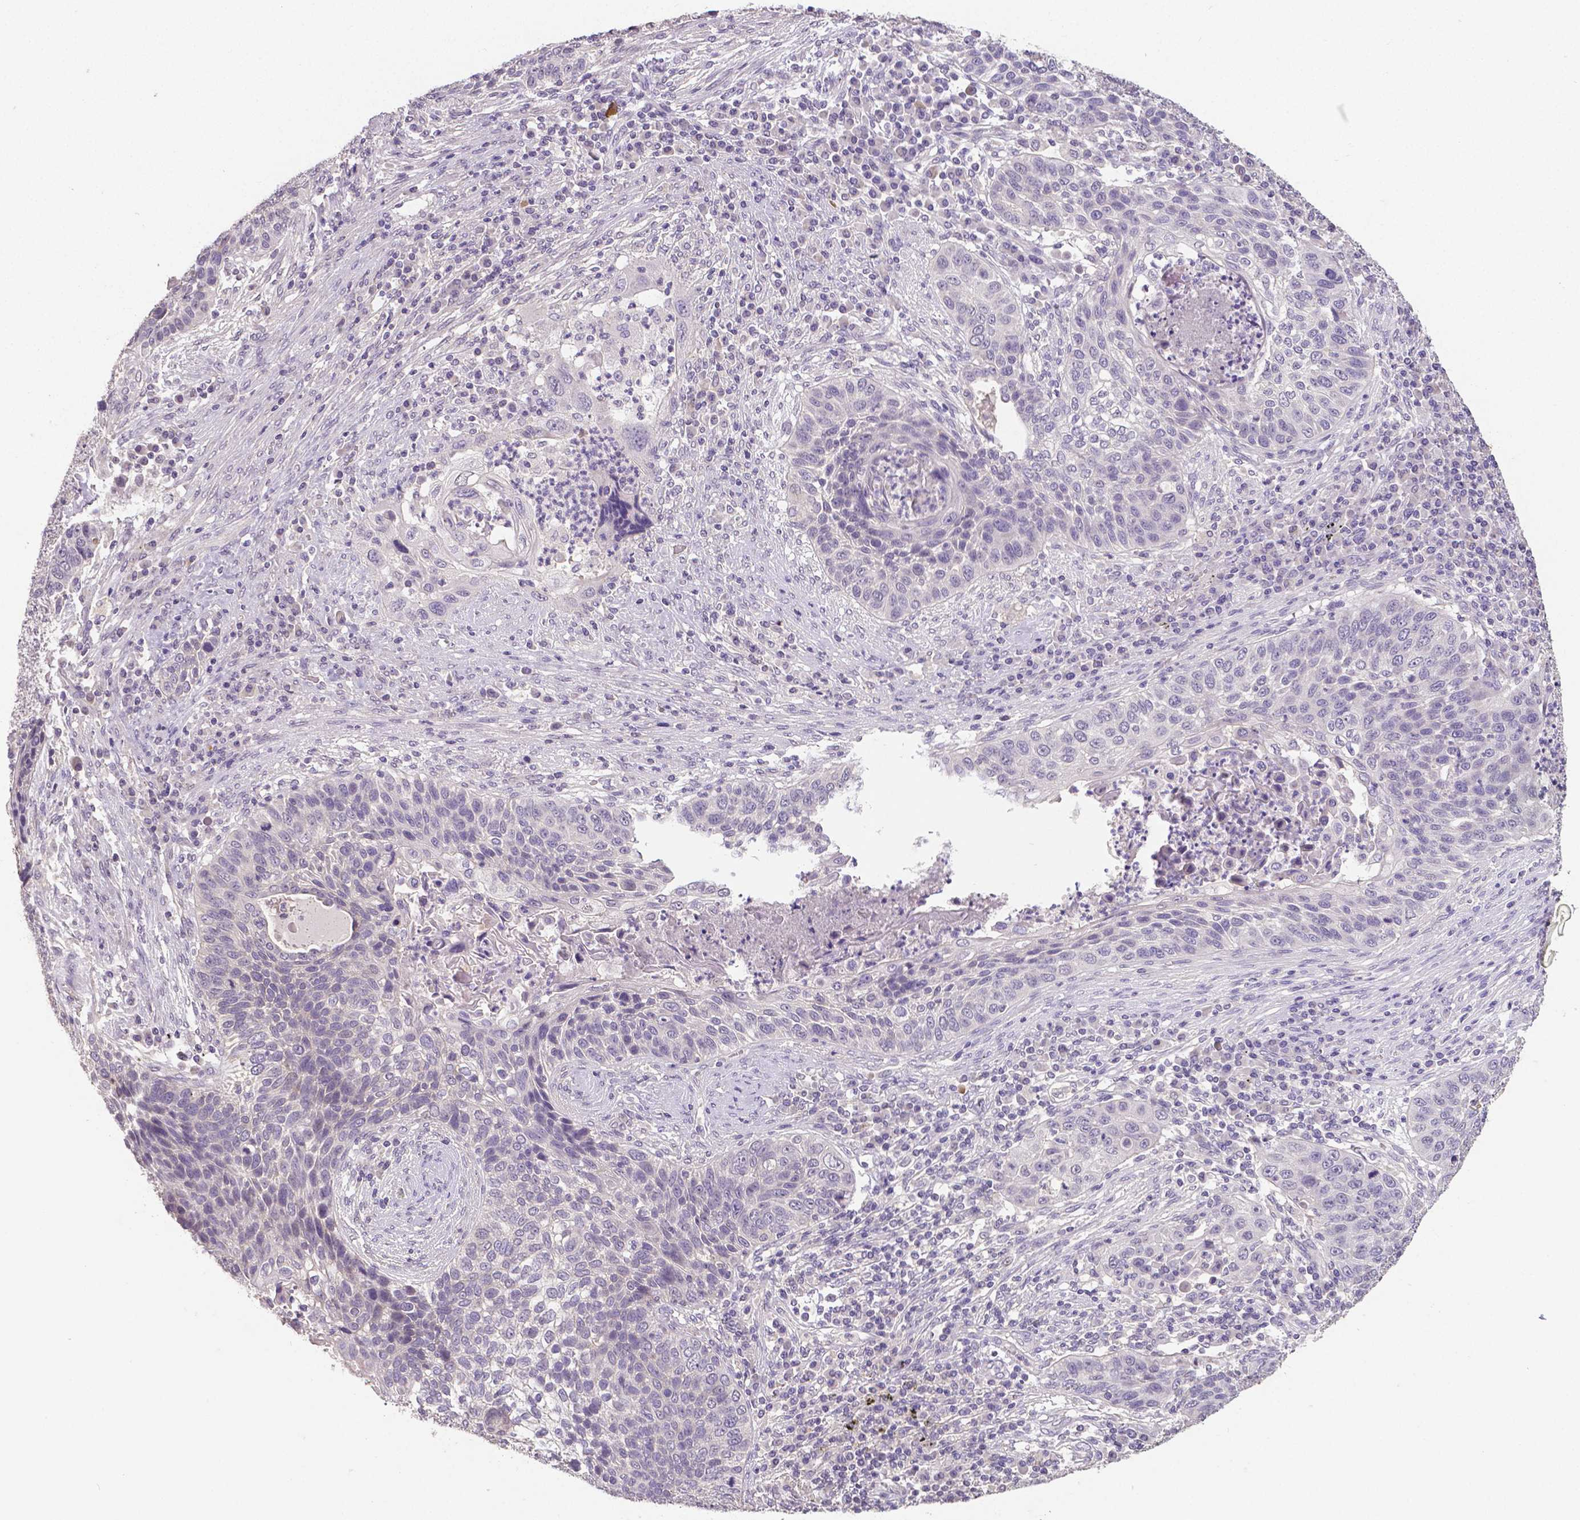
{"staining": {"intensity": "negative", "quantity": "none", "location": "none"}, "tissue": "lung cancer", "cell_type": "Tumor cells", "image_type": "cancer", "snomed": [{"axis": "morphology", "description": "Squamous cell carcinoma, NOS"}, {"axis": "morphology", "description": "Squamous cell carcinoma, metastatic, NOS"}, {"axis": "topography", "description": "Lung"}, {"axis": "topography", "description": "Pleura, NOS"}], "caption": "Lung cancer was stained to show a protein in brown. There is no significant staining in tumor cells. (Stains: DAB immunohistochemistry (IHC) with hematoxylin counter stain, Microscopy: brightfield microscopy at high magnification).", "gene": "CRMP1", "patient": {"sex": "male", "age": 72}}